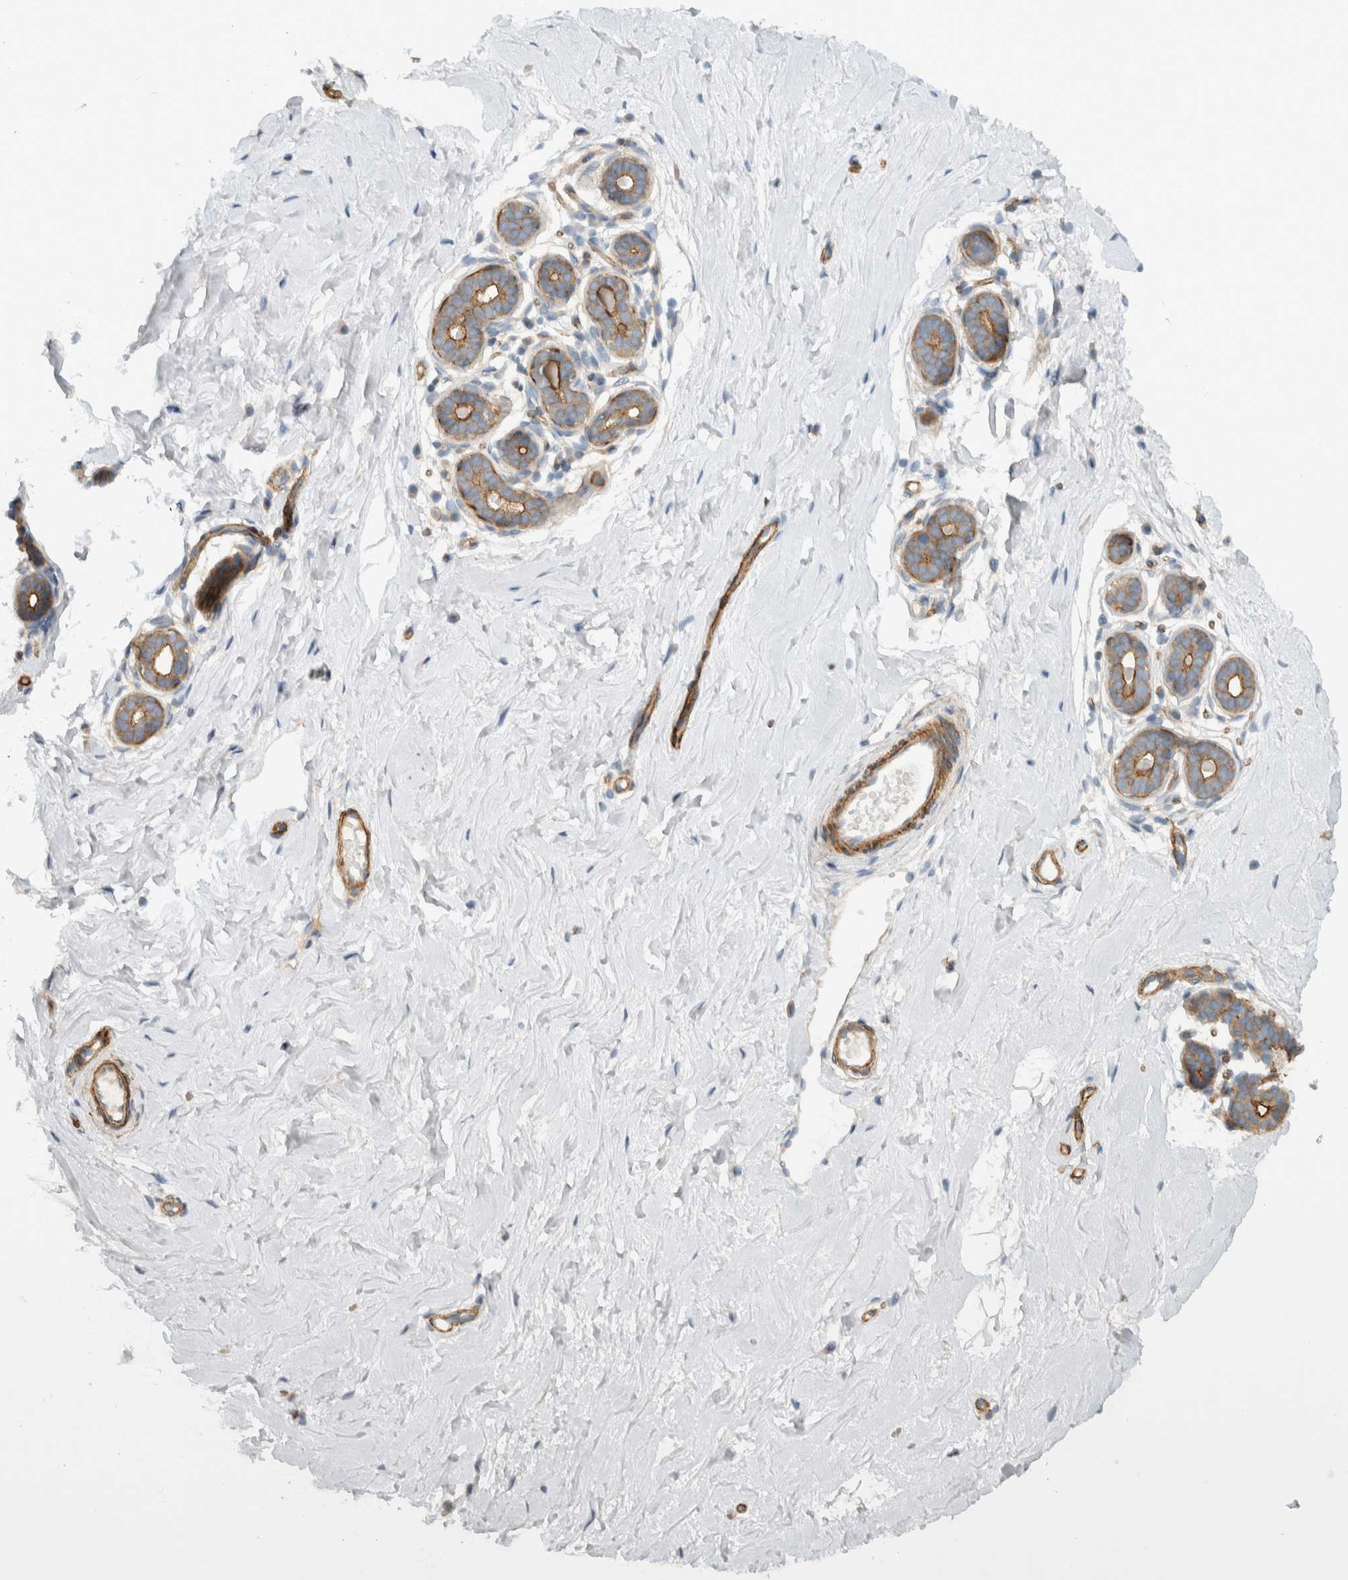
{"staining": {"intensity": "negative", "quantity": "none", "location": "none"}, "tissue": "breast", "cell_type": "Adipocytes", "image_type": "normal", "snomed": [{"axis": "morphology", "description": "Normal tissue, NOS"}, {"axis": "topography", "description": "Breast"}], "caption": "Immunohistochemistry of benign breast shows no staining in adipocytes. The staining is performed using DAB (3,3'-diaminobenzidine) brown chromogen with nuclei counter-stained in using hematoxylin.", "gene": "MPRIP", "patient": {"sex": "female", "age": 23}}